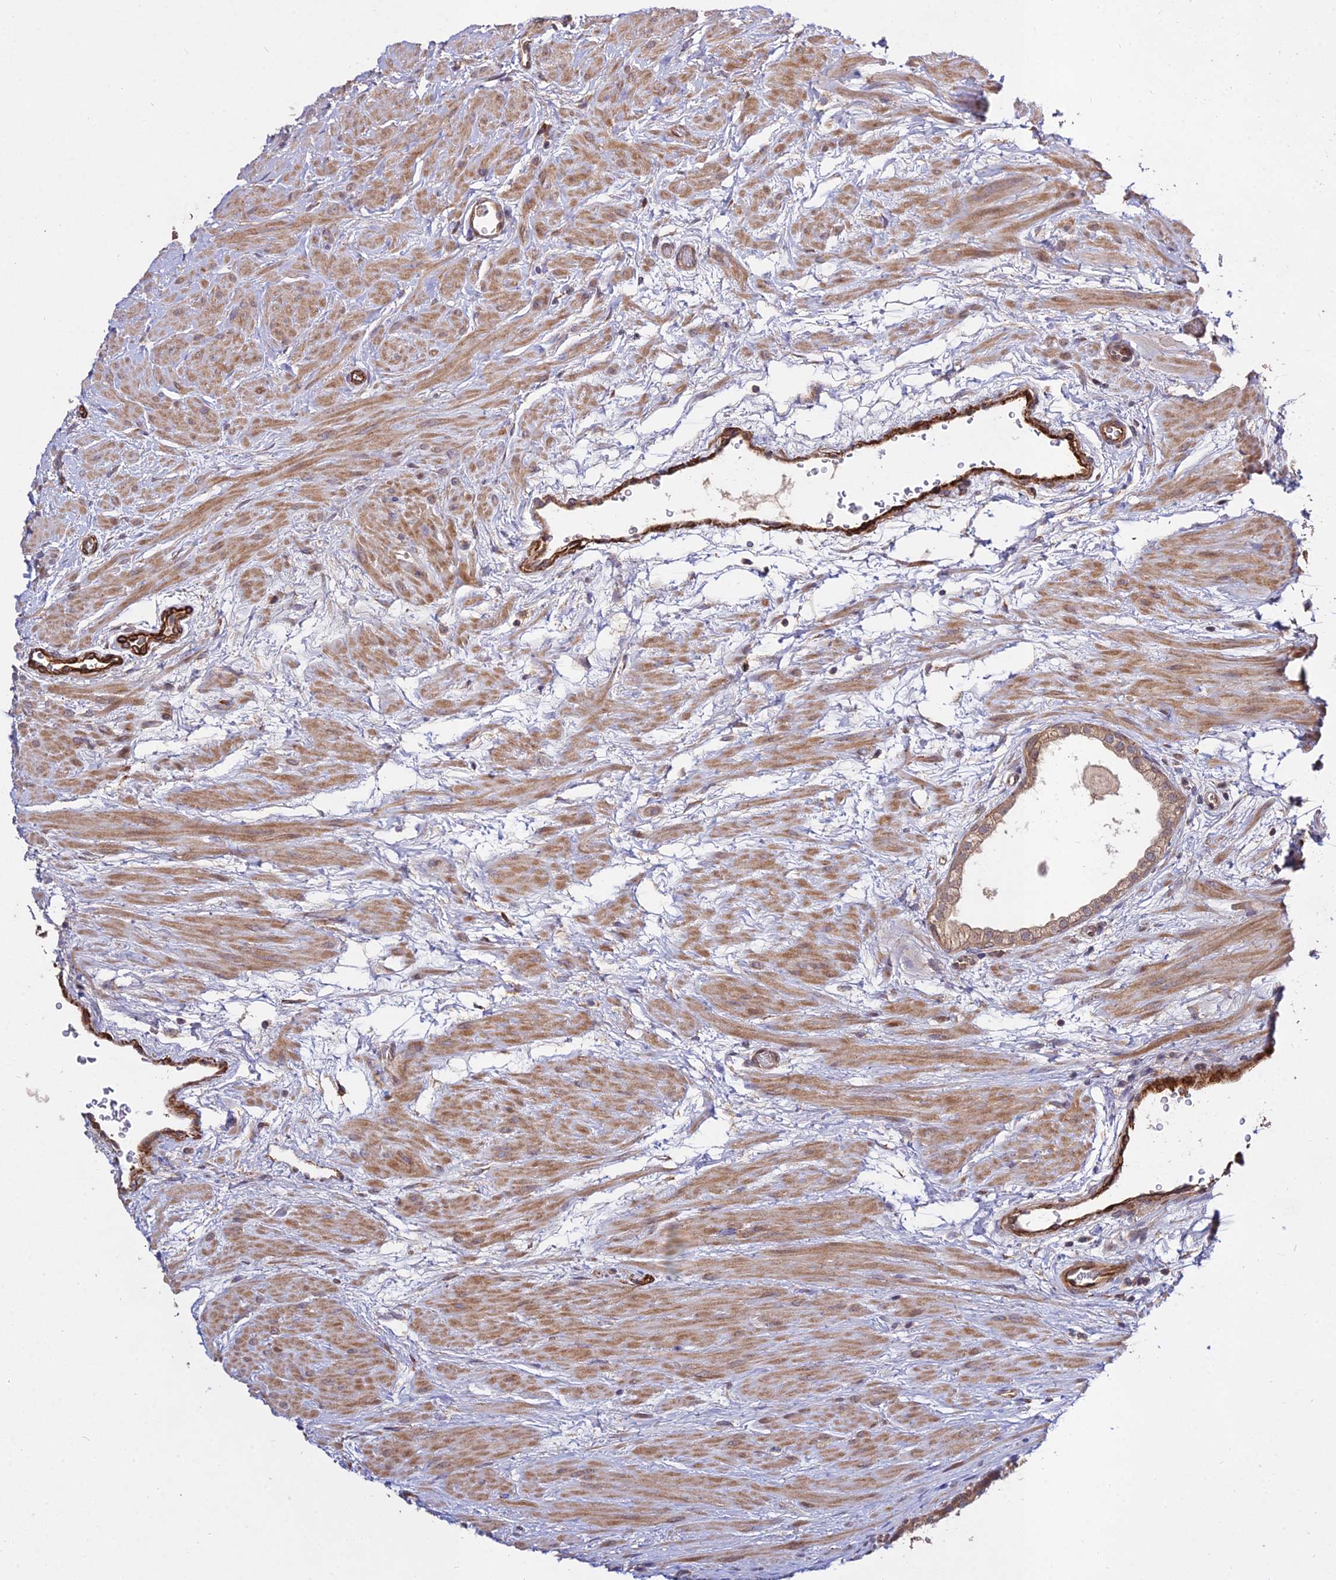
{"staining": {"intensity": "weak", "quantity": ">75%", "location": "cytoplasmic/membranous"}, "tissue": "prostate", "cell_type": "Glandular cells", "image_type": "normal", "snomed": [{"axis": "morphology", "description": "Normal tissue, NOS"}, {"axis": "topography", "description": "Prostate"}], "caption": "Normal prostate shows weak cytoplasmic/membranous expression in approximately >75% of glandular cells, visualized by immunohistochemistry.", "gene": "GRTP1", "patient": {"sex": "male", "age": 48}}